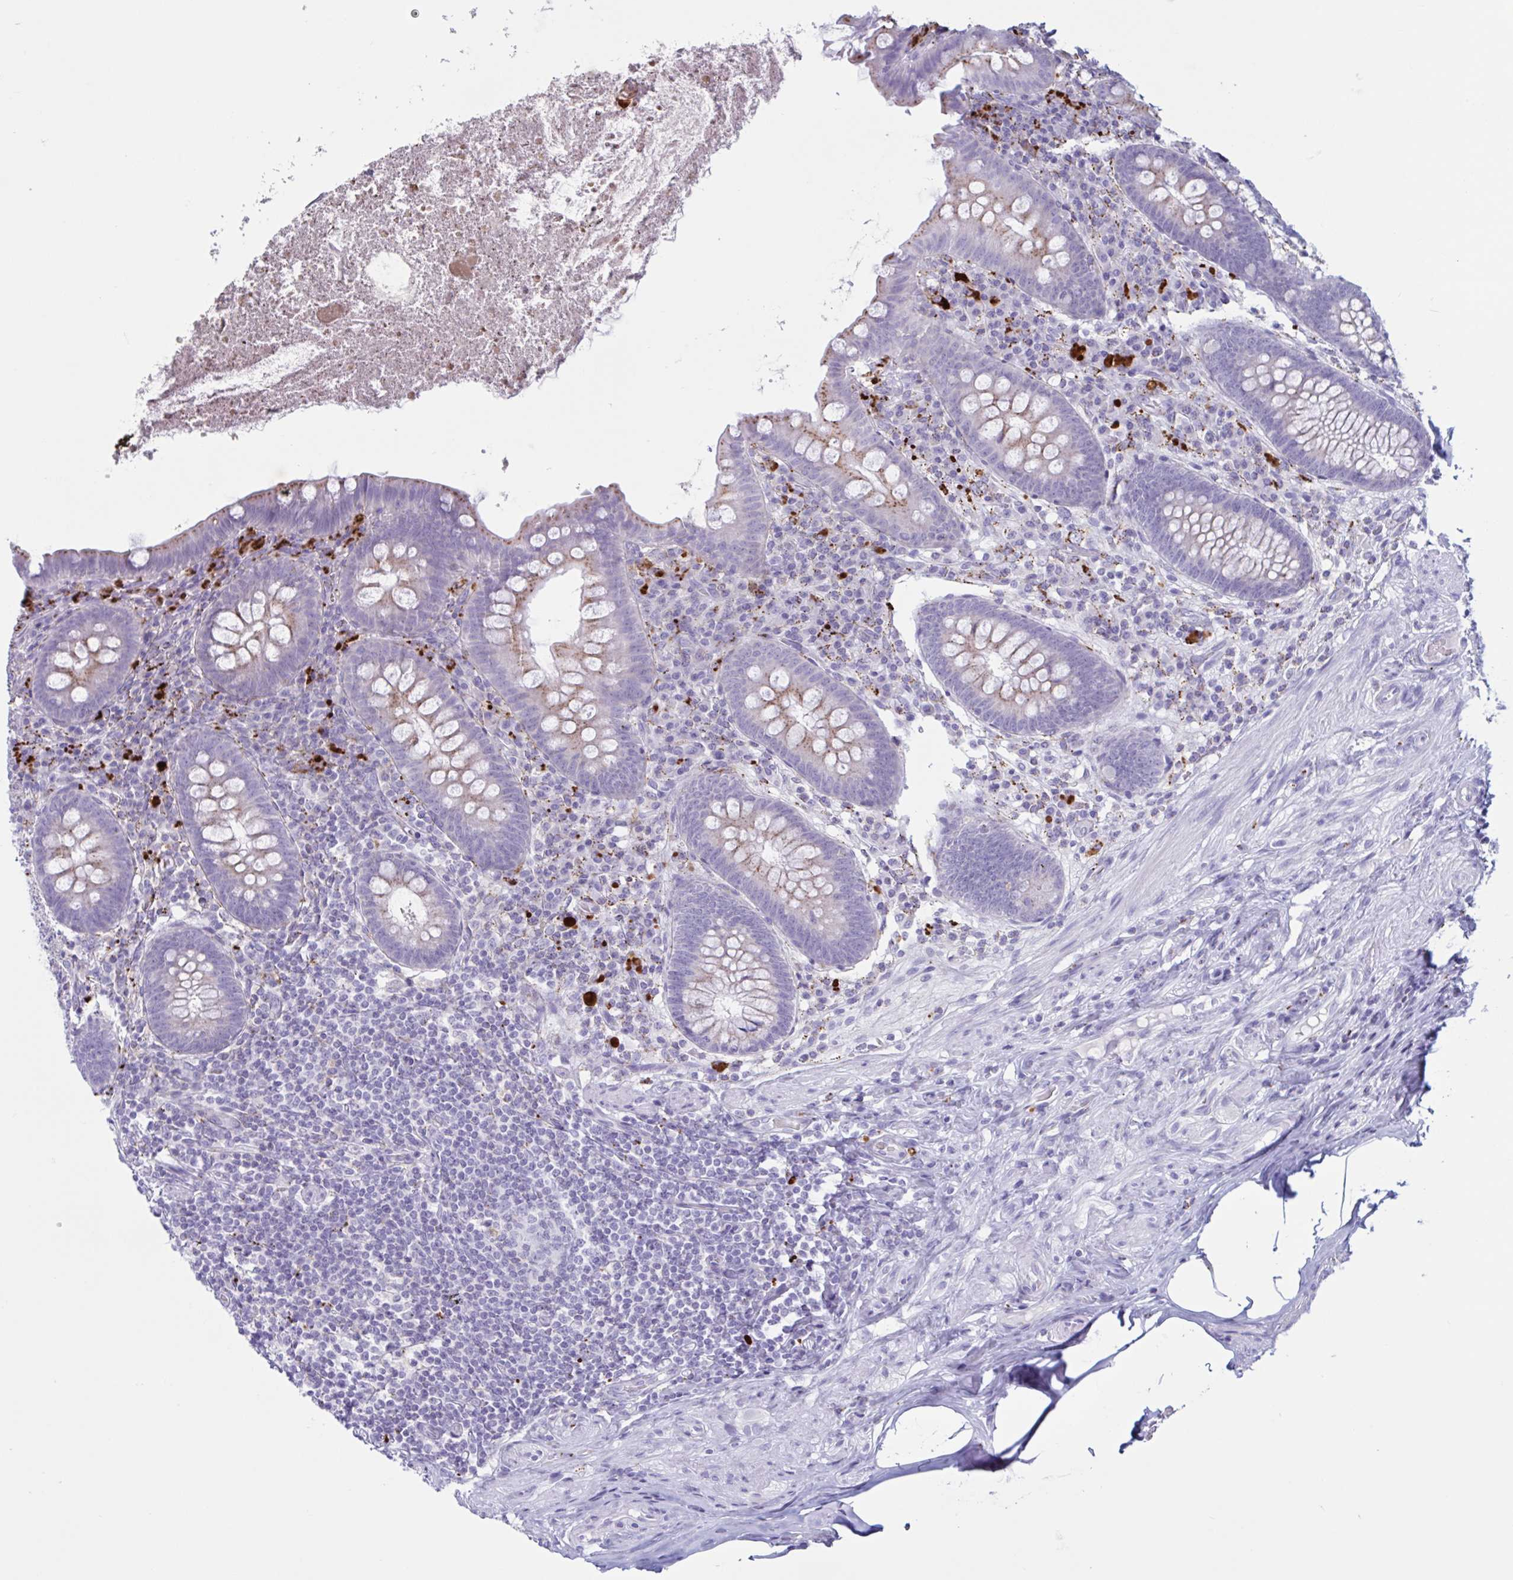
{"staining": {"intensity": "moderate", "quantity": "<25%", "location": "cytoplasmic/membranous"}, "tissue": "appendix", "cell_type": "Glandular cells", "image_type": "normal", "snomed": [{"axis": "morphology", "description": "Normal tissue, NOS"}, {"axis": "topography", "description": "Appendix"}], "caption": "Moderate cytoplasmic/membranous staining is present in approximately <25% of glandular cells in benign appendix. (DAB (3,3'-diaminobenzidine) IHC with brightfield microscopy, high magnification).", "gene": "XCL1", "patient": {"sex": "male", "age": 71}}